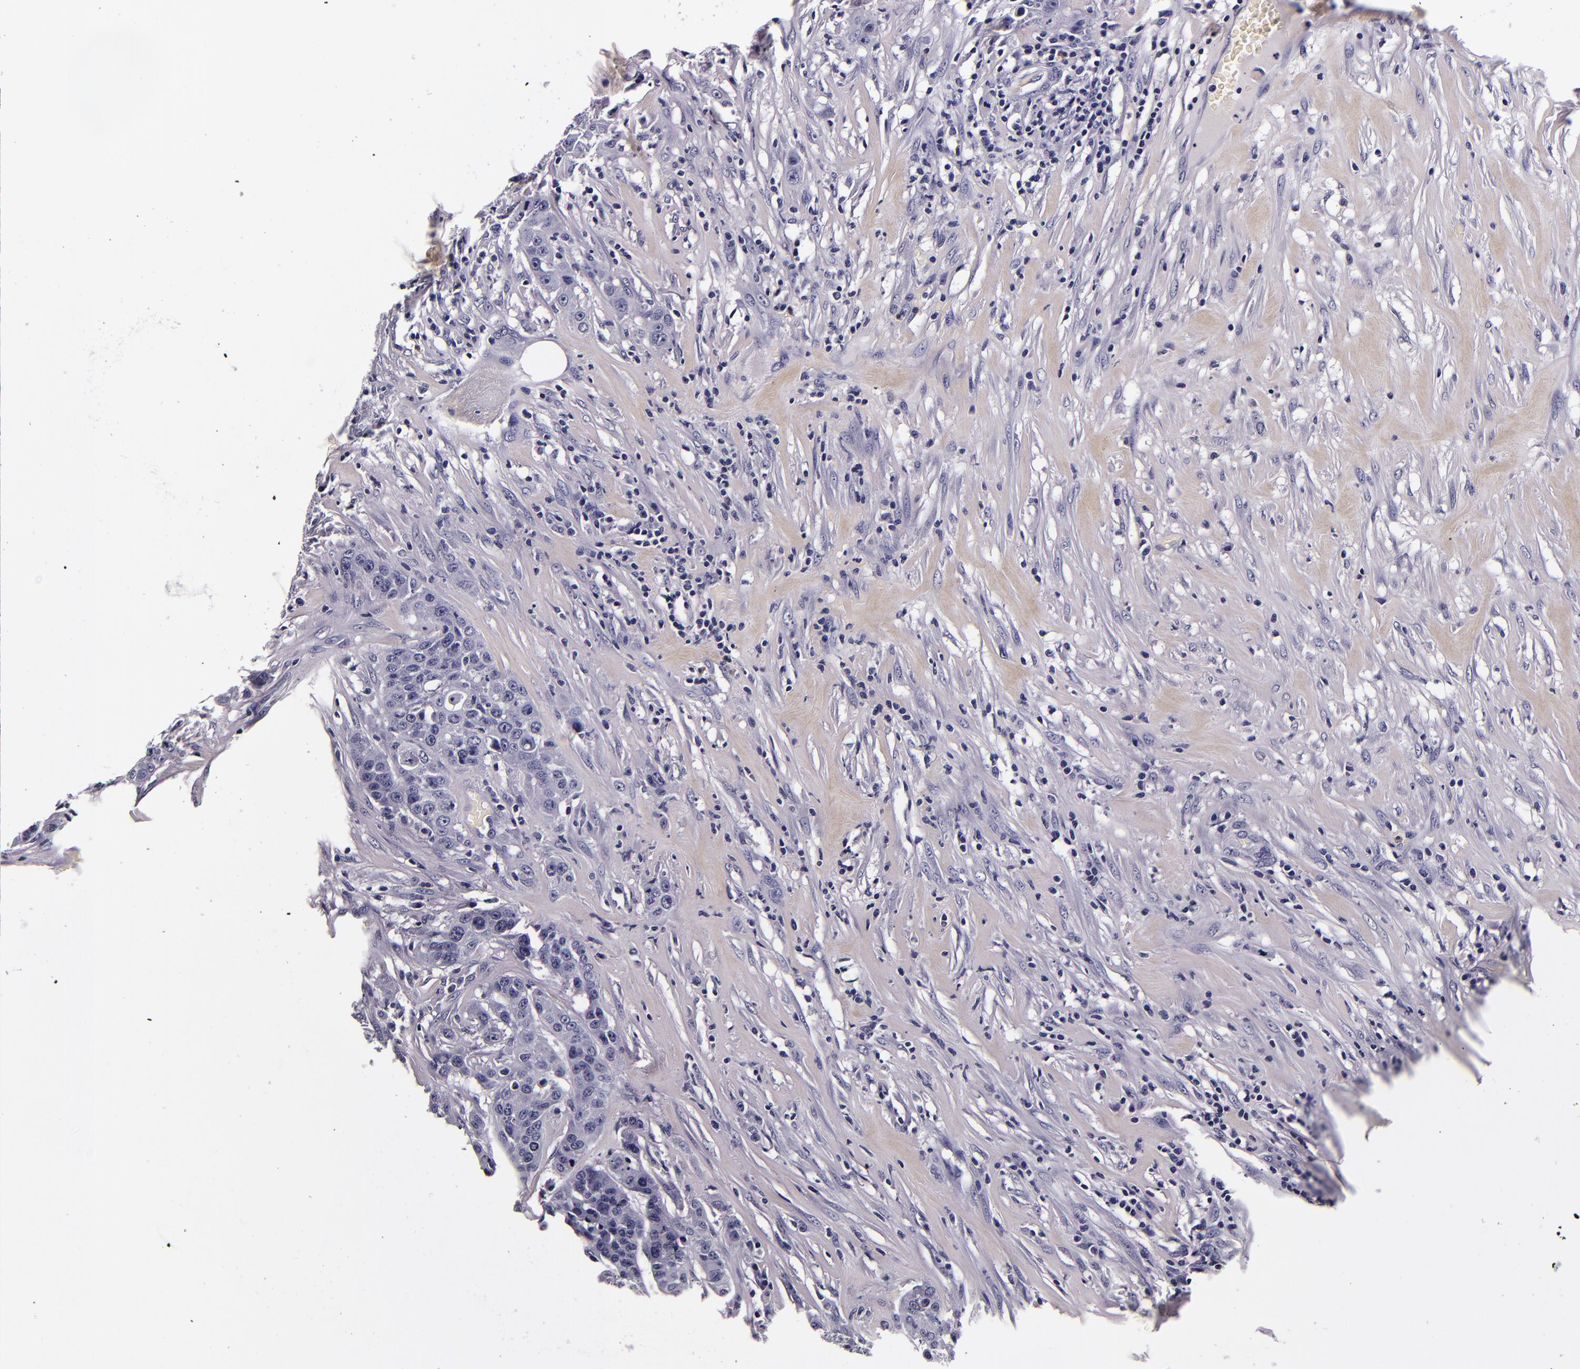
{"staining": {"intensity": "negative", "quantity": "none", "location": "none"}, "tissue": "urothelial cancer", "cell_type": "Tumor cells", "image_type": "cancer", "snomed": [{"axis": "morphology", "description": "Urothelial carcinoma, High grade"}, {"axis": "topography", "description": "Urinary bladder"}], "caption": "Immunohistochemistry of human high-grade urothelial carcinoma shows no staining in tumor cells. Nuclei are stained in blue.", "gene": "FBN1", "patient": {"sex": "male", "age": 74}}